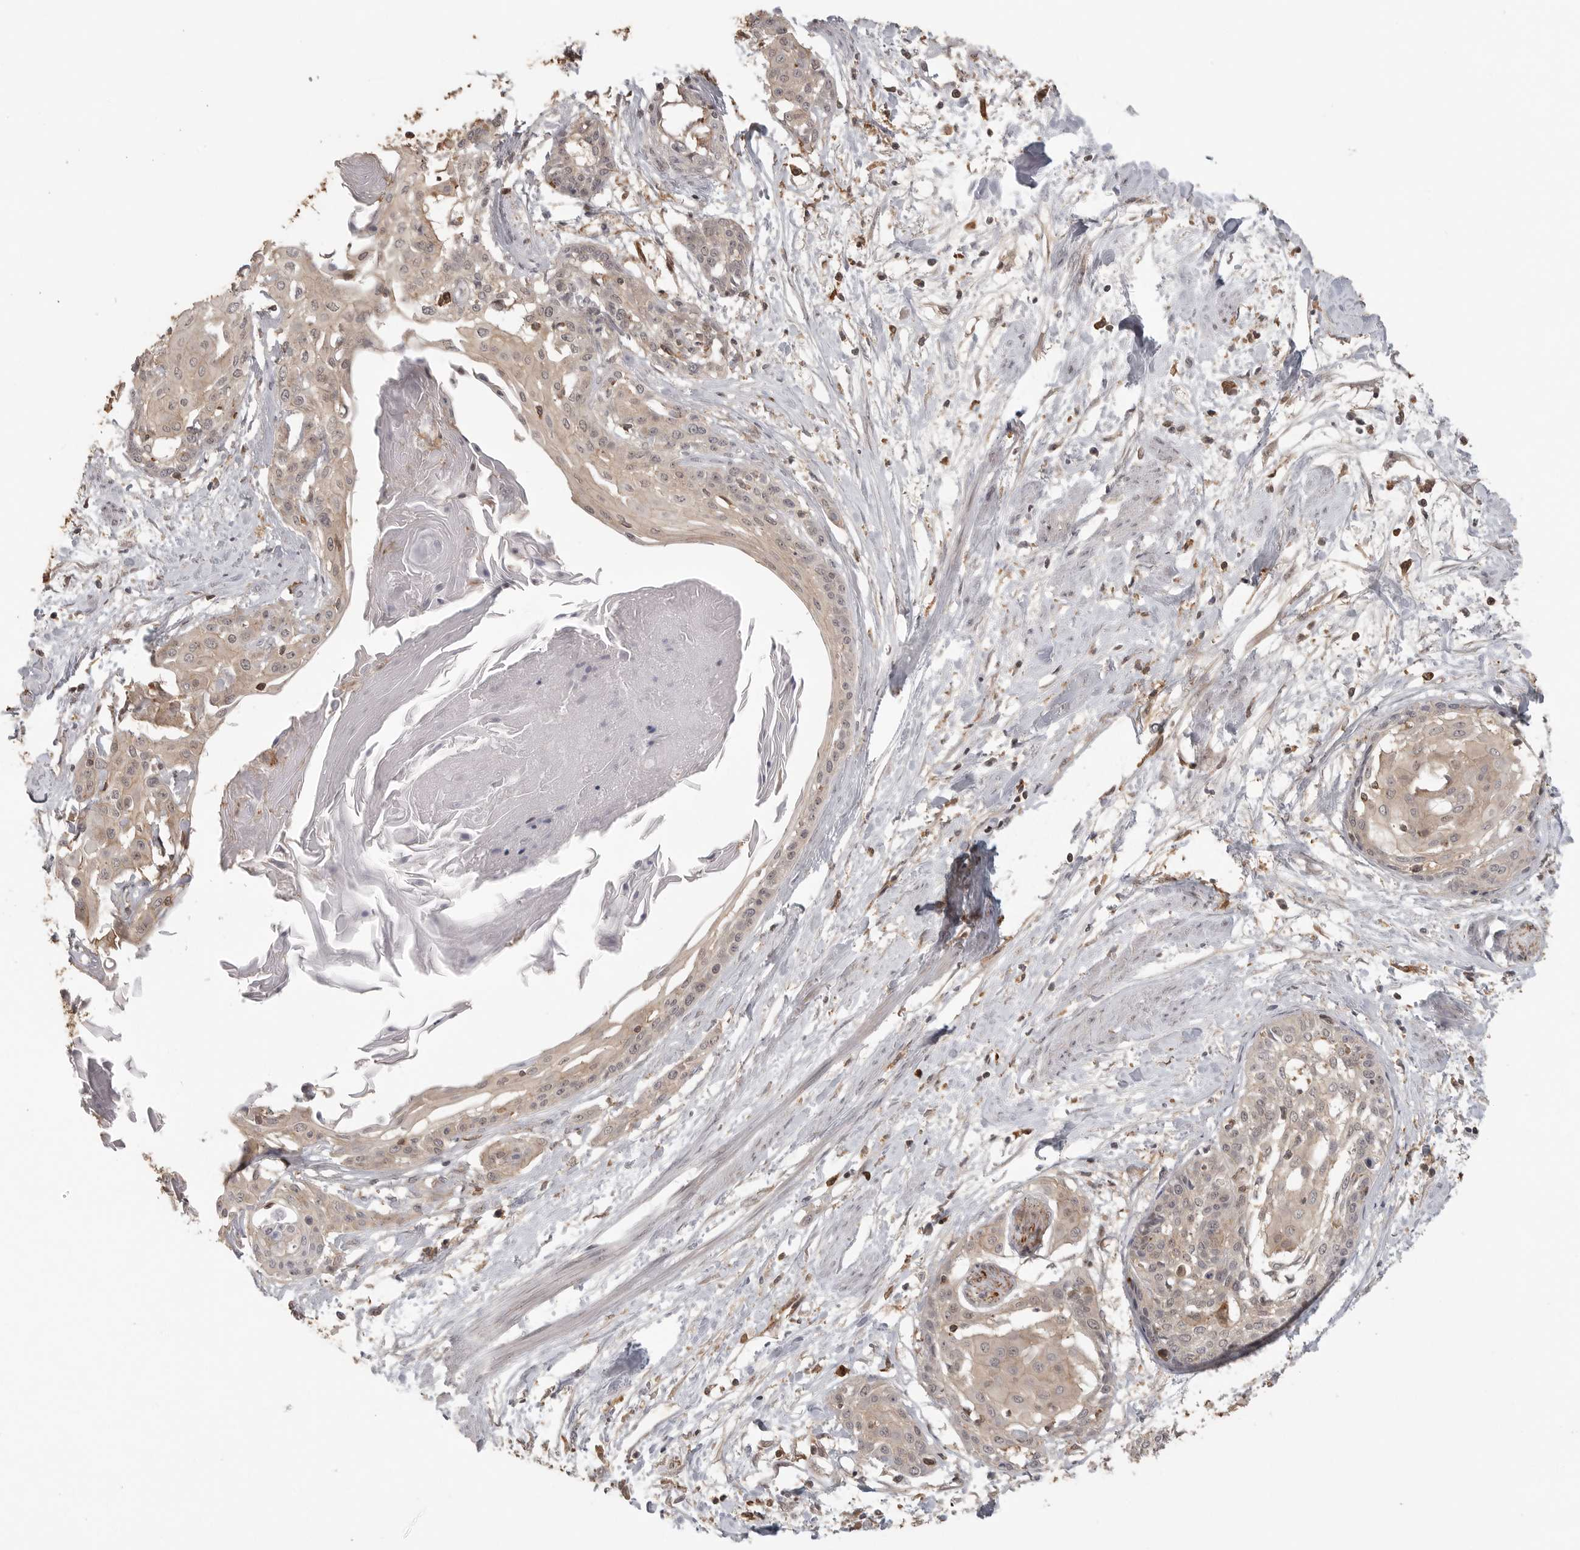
{"staining": {"intensity": "weak", "quantity": ">75%", "location": "cytoplasmic/membranous"}, "tissue": "cervical cancer", "cell_type": "Tumor cells", "image_type": "cancer", "snomed": [{"axis": "morphology", "description": "Squamous cell carcinoma, NOS"}, {"axis": "topography", "description": "Cervix"}], "caption": "Protein analysis of cervical squamous cell carcinoma tissue exhibits weak cytoplasmic/membranous staining in approximately >75% of tumor cells.", "gene": "DBNL", "patient": {"sex": "female", "age": 57}}